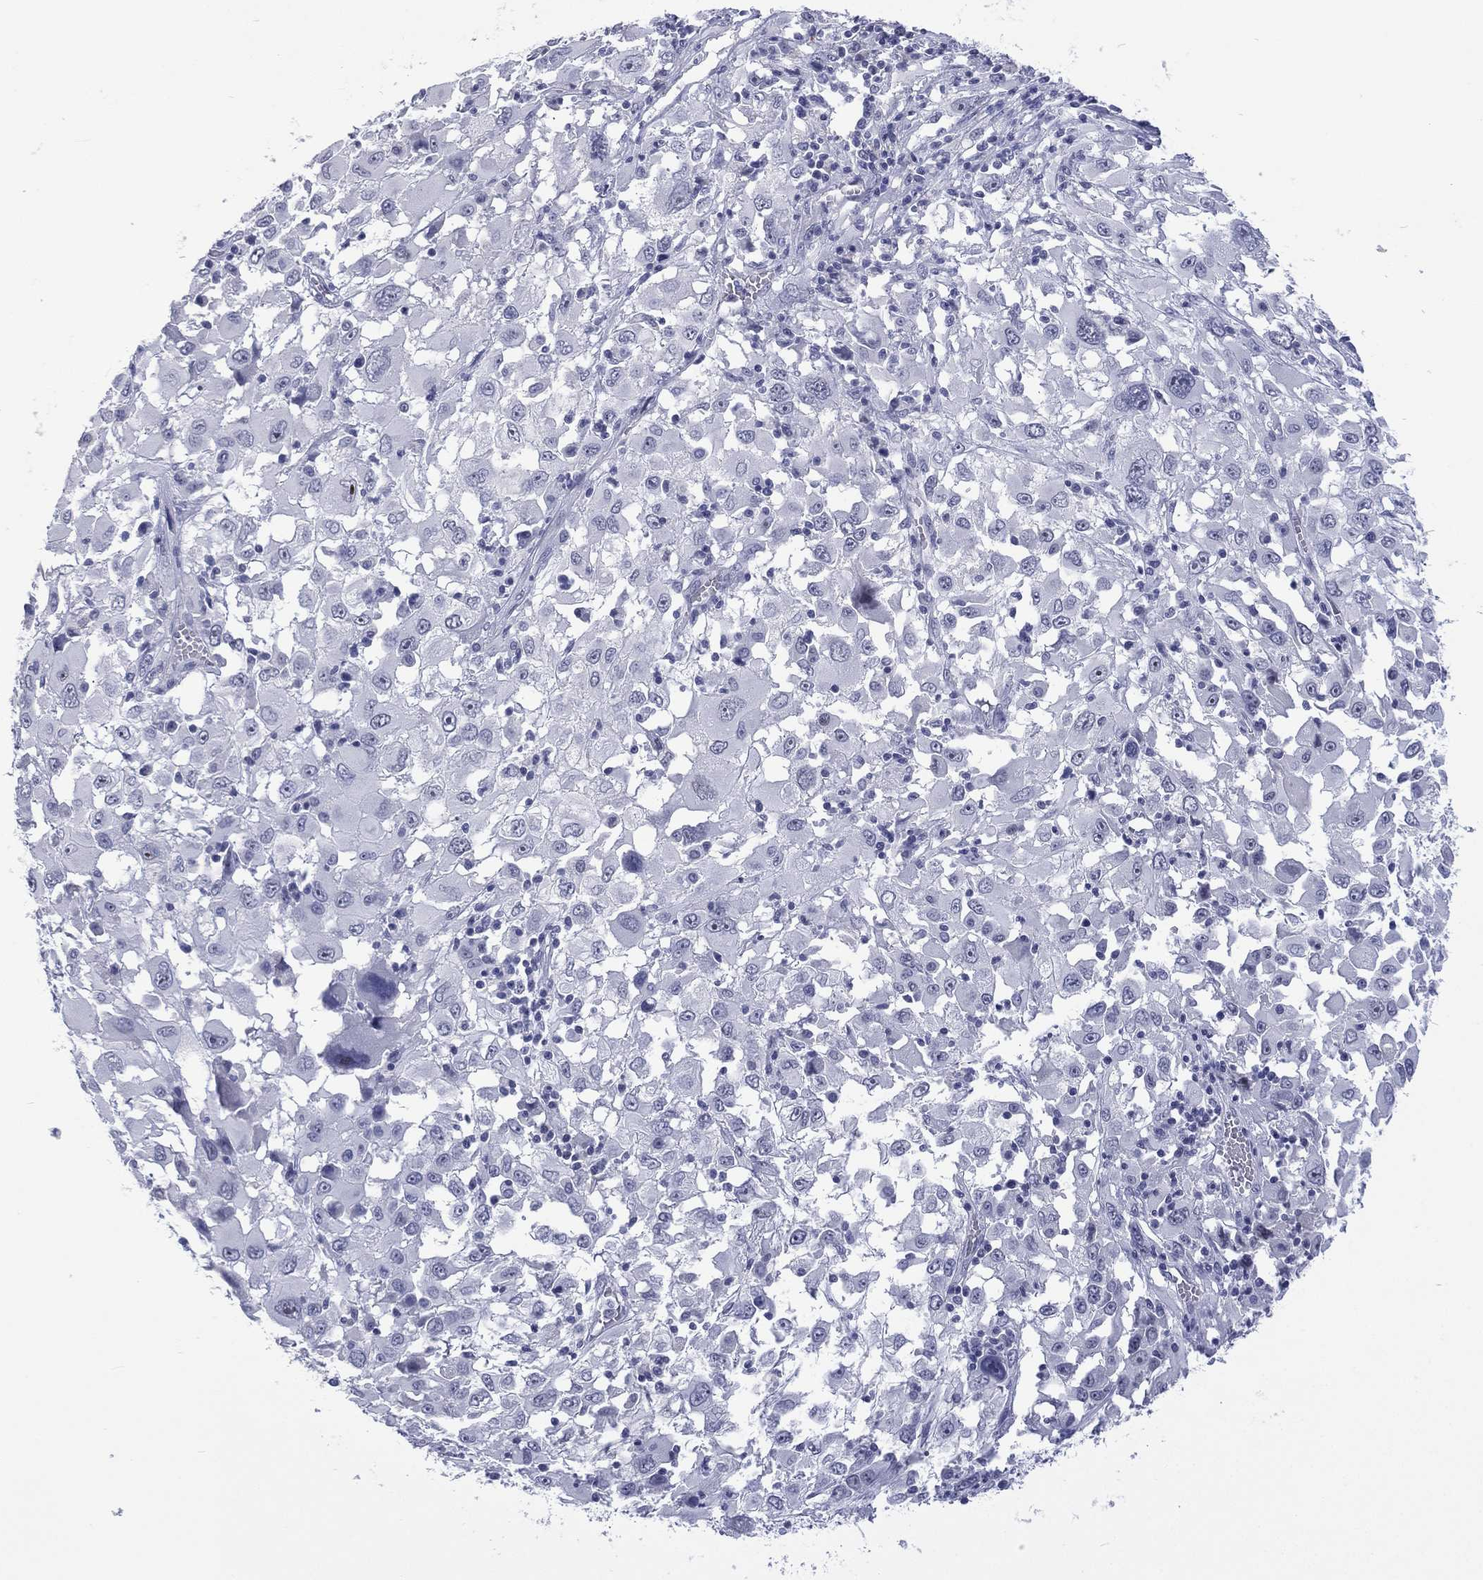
{"staining": {"intensity": "negative", "quantity": "none", "location": "none"}, "tissue": "melanoma", "cell_type": "Tumor cells", "image_type": "cancer", "snomed": [{"axis": "morphology", "description": "Malignant melanoma, Metastatic site"}, {"axis": "topography", "description": "Soft tissue"}], "caption": "There is no significant positivity in tumor cells of malignant melanoma (metastatic site).", "gene": "SSX1", "patient": {"sex": "male", "age": 50}}